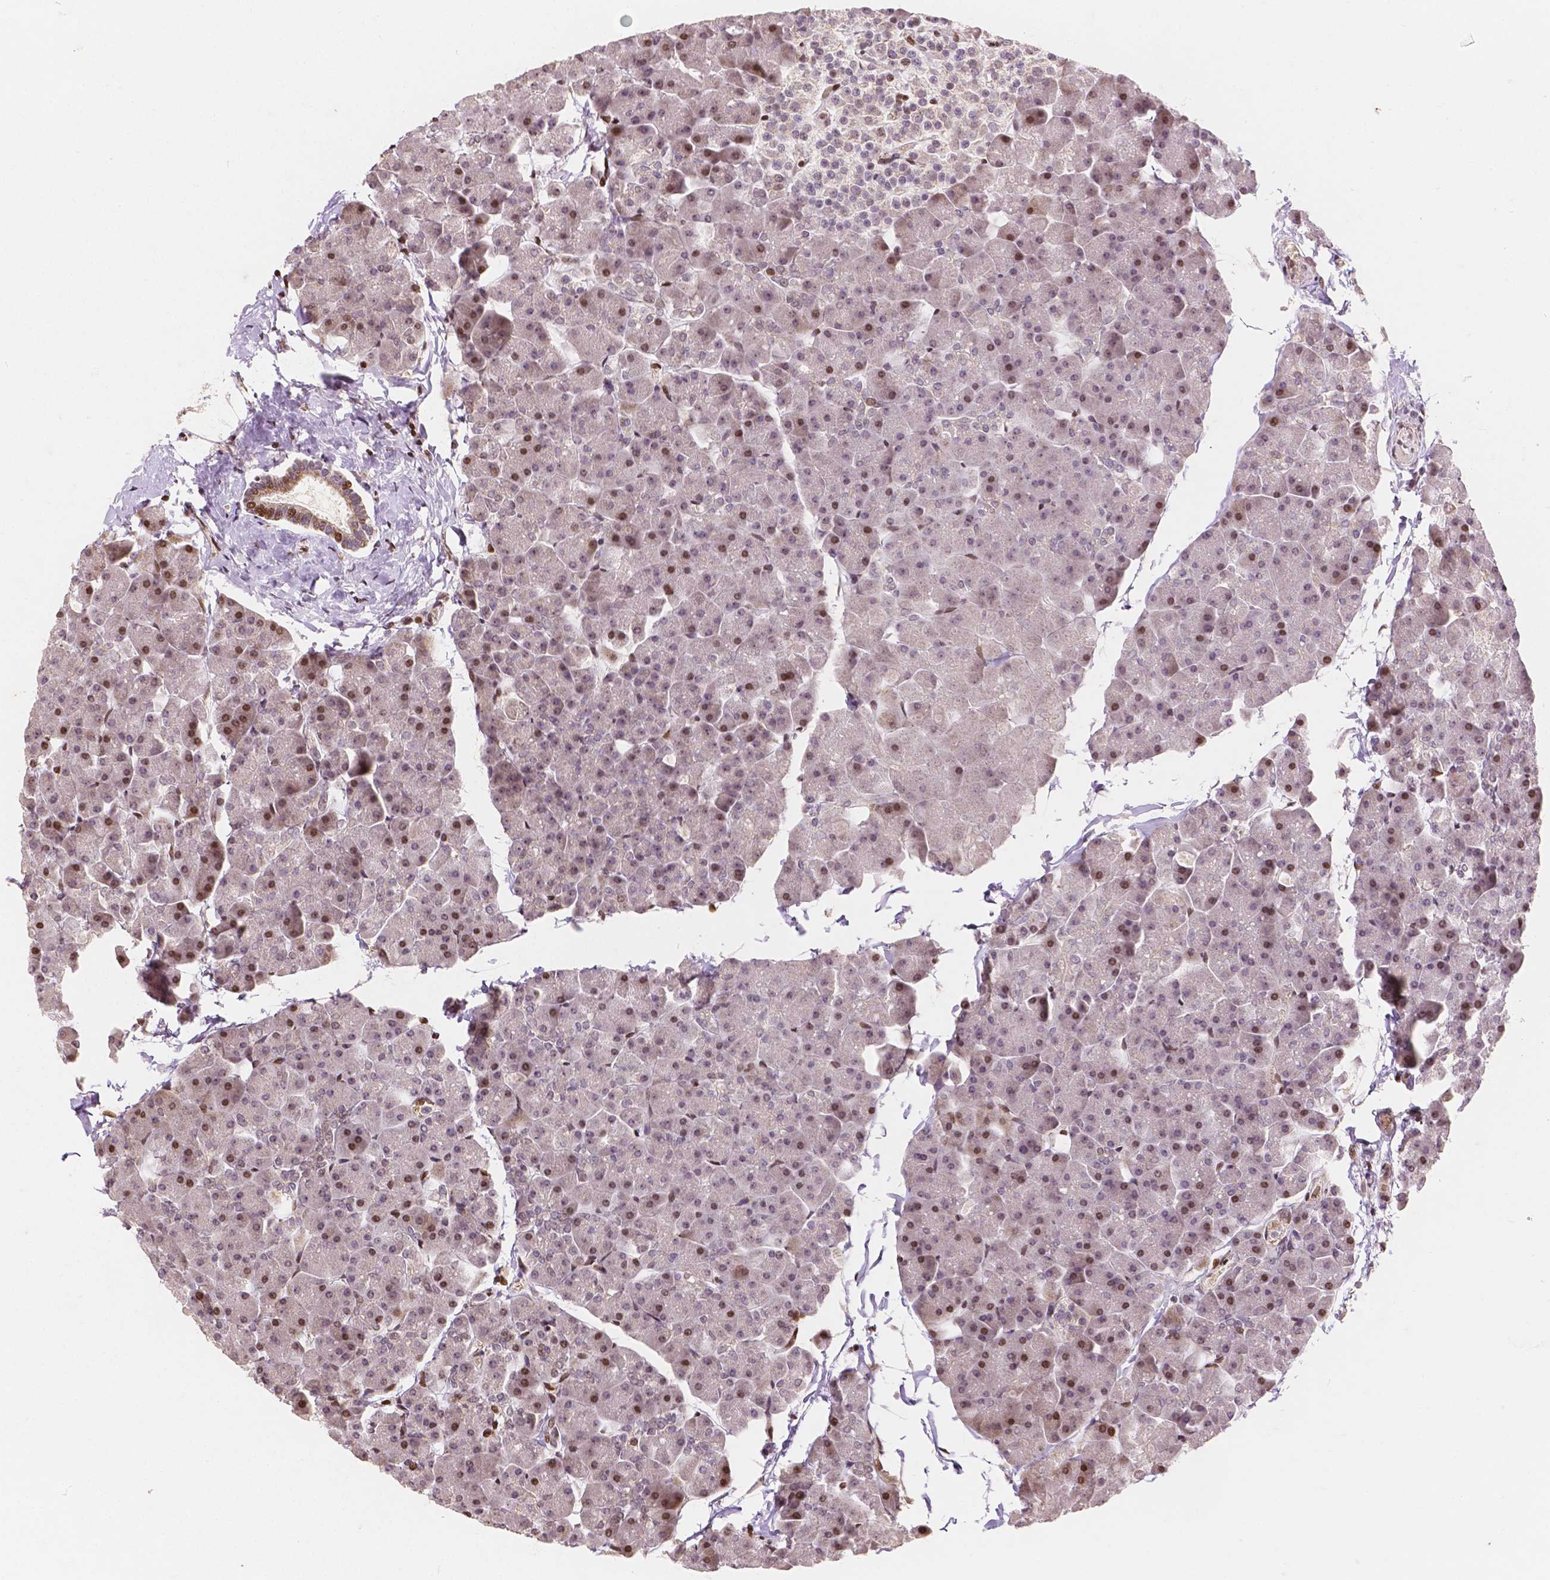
{"staining": {"intensity": "moderate", "quantity": "25%-75%", "location": "nuclear"}, "tissue": "pancreas", "cell_type": "Exocrine glandular cells", "image_type": "normal", "snomed": [{"axis": "morphology", "description": "Normal tissue, NOS"}, {"axis": "topography", "description": "Pancreas"}], "caption": "Immunohistochemical staining of normal human pancreas exhibits 25%-75% levels of moderate nuclear protein staining in approximately 25%-75% of exocrine glandular cells.", "gene": "PTPN18", "patient": {"sex": "male", "age": 35}}